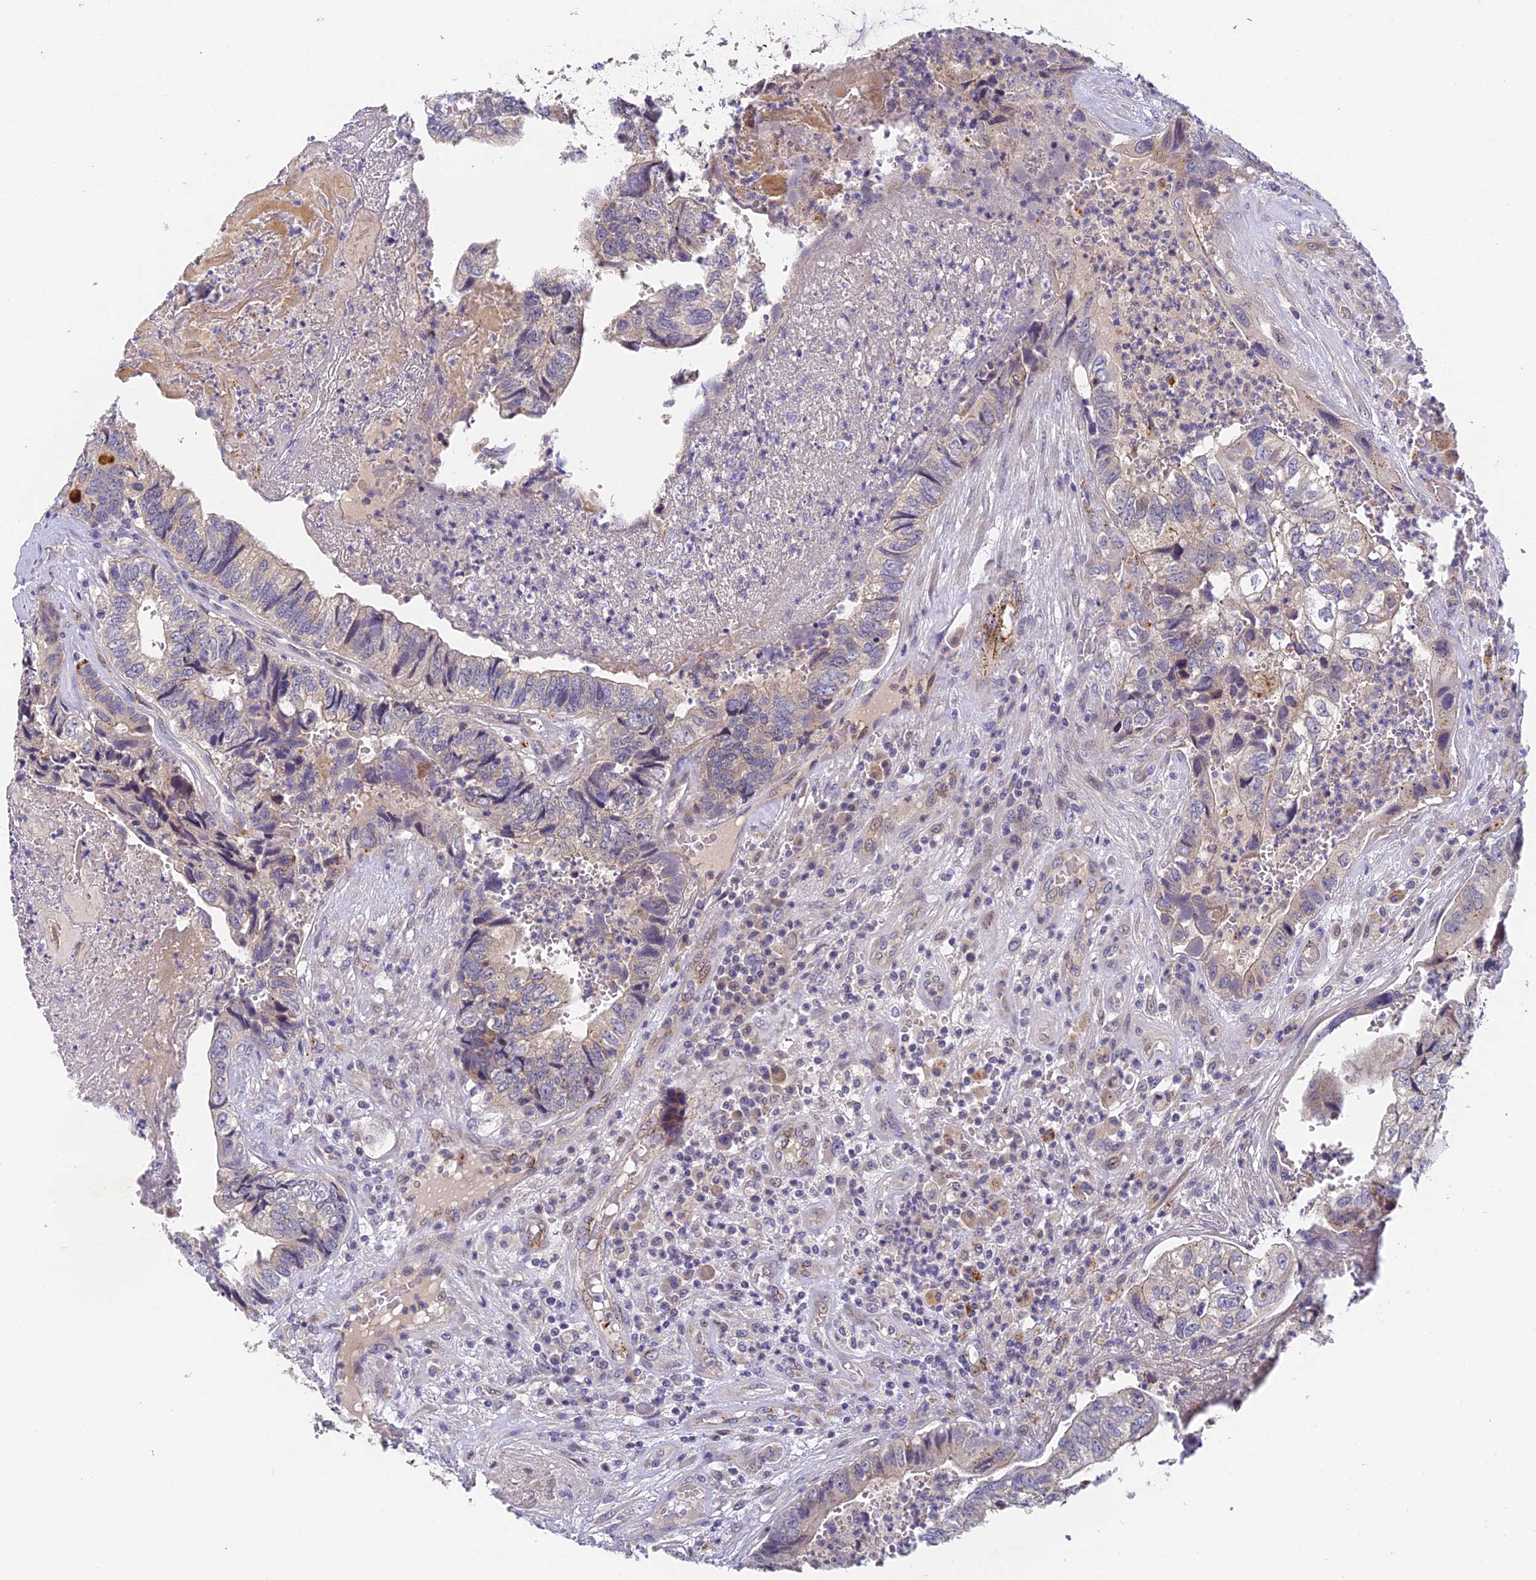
{"staining": {"intensity": "weak", "quantity": "<25%", "location": "cytoplasmic/membranous"}, "tissue": "colorectal cancer", "cell_type": "Tumor cells", "image_type": "cancer", "snomed": [{"axis": "morphology", "description": "Adenocarcinoma, NOS"}, {"axis": "topography", "description": "Colon"}], "caption": "A histopathology image of human adenocarcinoma (colorectal) is negative for staining in tumor cells. The staining was performed using DAB to visualize the protein expression in brown, while the nuclei were stained in blue with hematoxylin (Magnification: 20x).", "gene": "DNAAF10", "patient": {"sex": "female", "age": 67}}